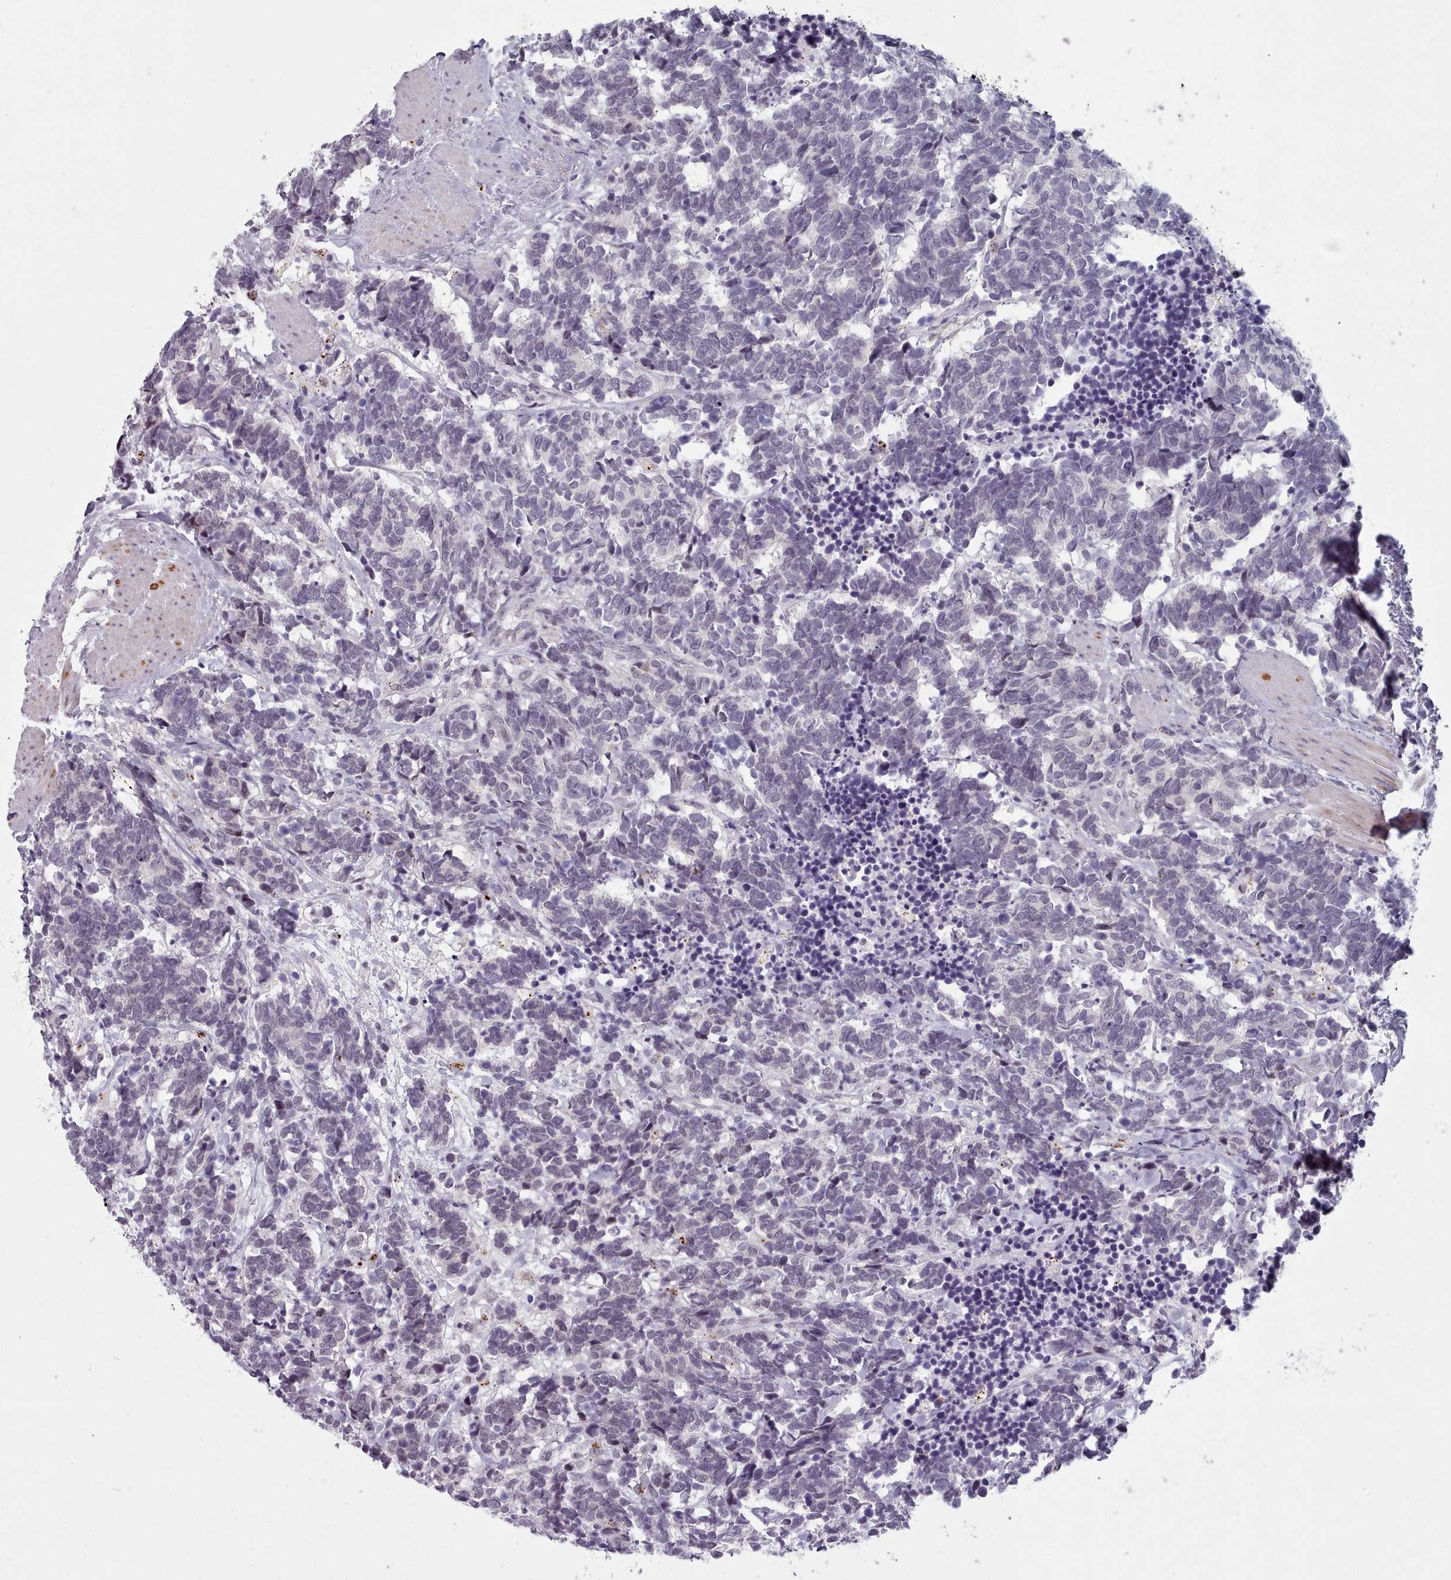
{"staining": {"intensity": "negative", "quantity": "none", "location": "none"}, "tissue": "carcinoid", "cell_type": "Tumor cells", "image_type": "cancer", "snomed": [{"axis": "morphology", "description": "Carcinoma, NOS"}, {"axis": "morphology", "description": "Carcinoid, malignant, NOS"}, {"axis": "topography", "description": "Prostate"}], "caption": "Human malignant carcinoid stained for a protein using immunohistochemistry (IHC) exhibits no expression in tumor cells.", "gene": "PBX4", "patient": {"sex": "male", "age": 57}}